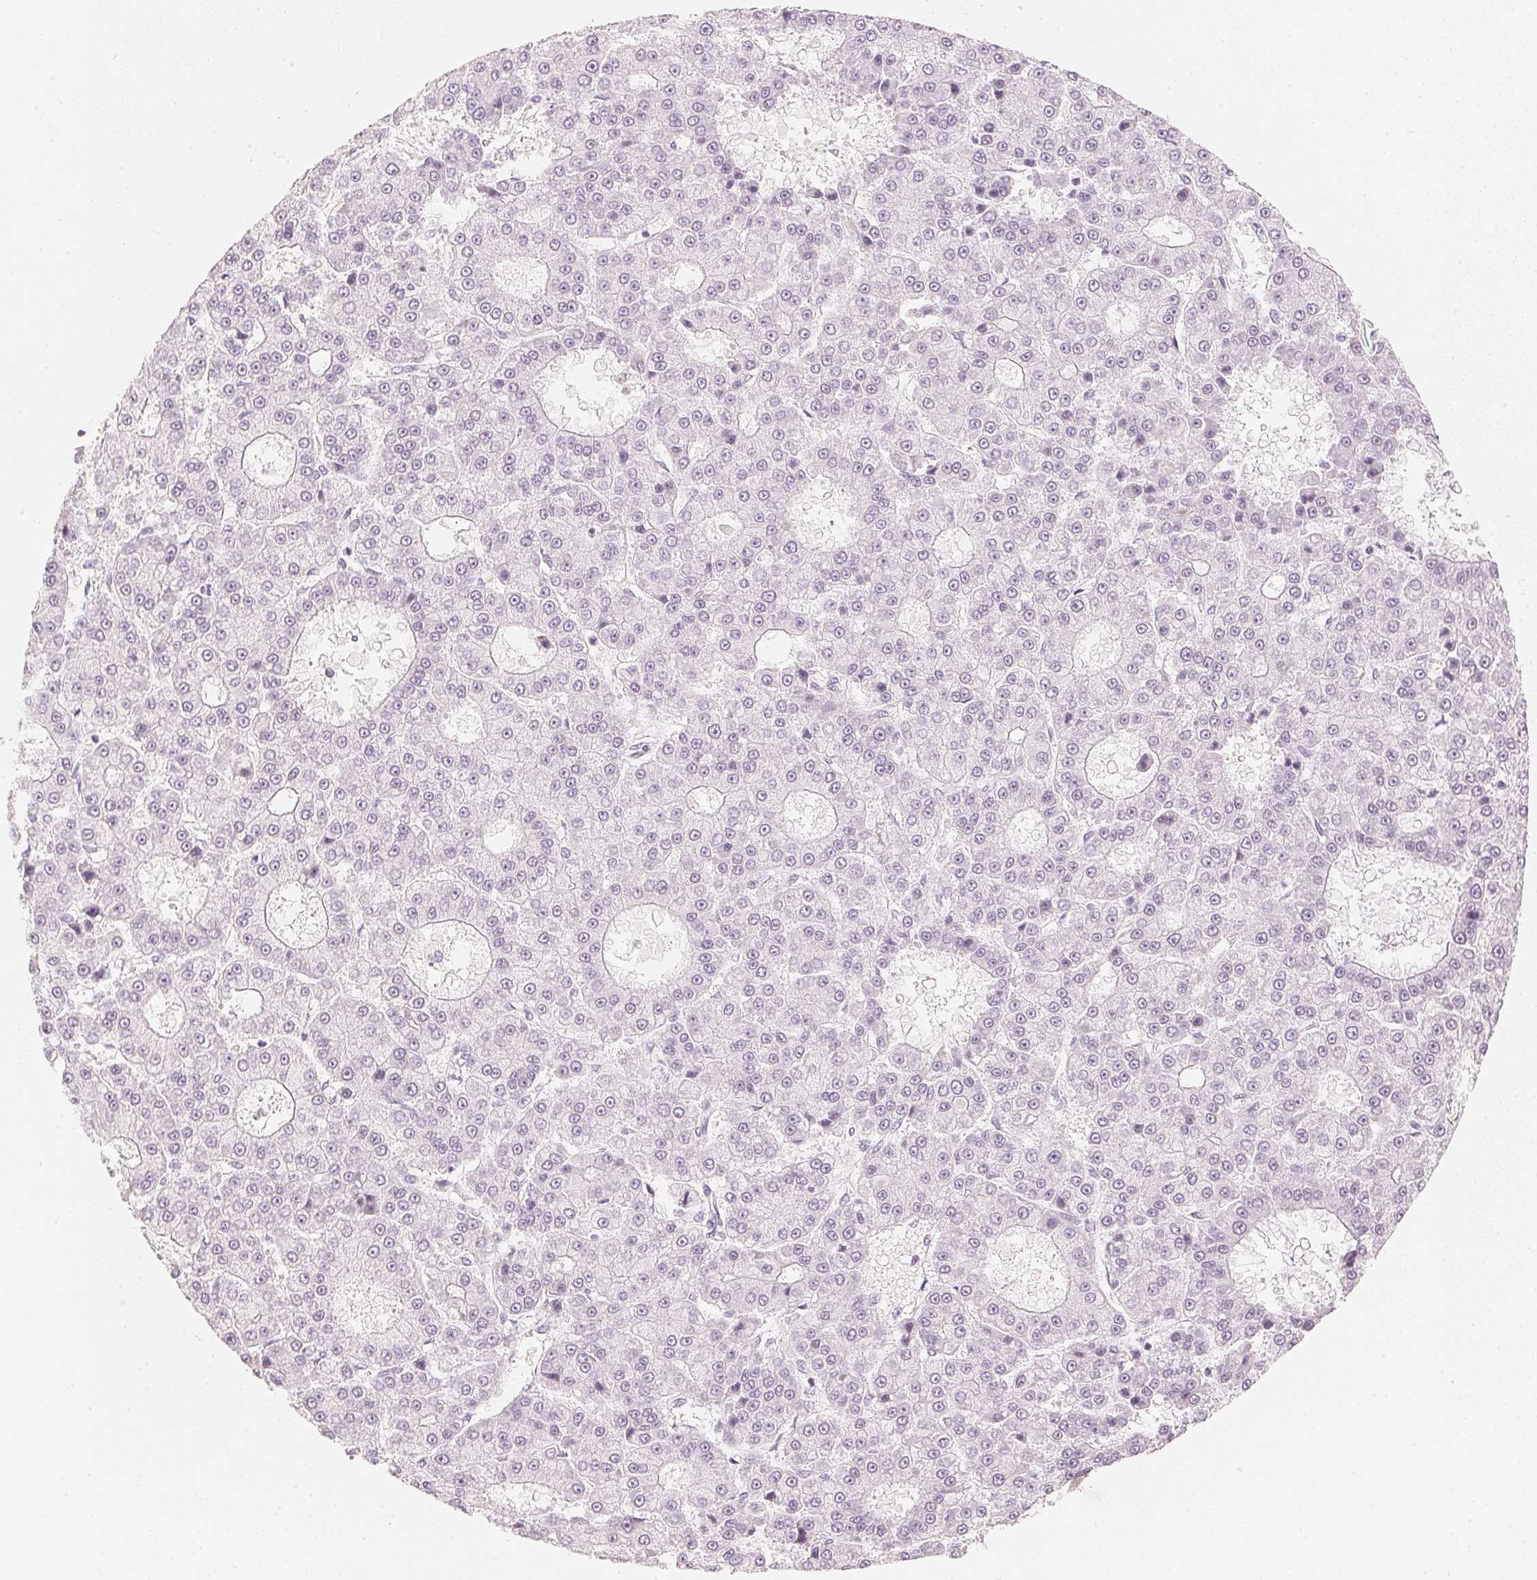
{"staining": {"intensity": "negative", "quantity": "none", "location": "none"}, "tissue": "liver cancer", "cell_type": "Tumor cells", "image_type": "cancer", "snomed": [{"axis": "morphology", "description": "Carcinoma, Hepatocellular, NOS"}, {"axis": "topography", "description": "Liver"}], "caption": "This is an IHC micrograph of liver cancer (hepatocellular carcinoma). There is no expression in tumor cells.", "gene": "SLC22A8", "patient": {"sex": "male", "age": 70}}